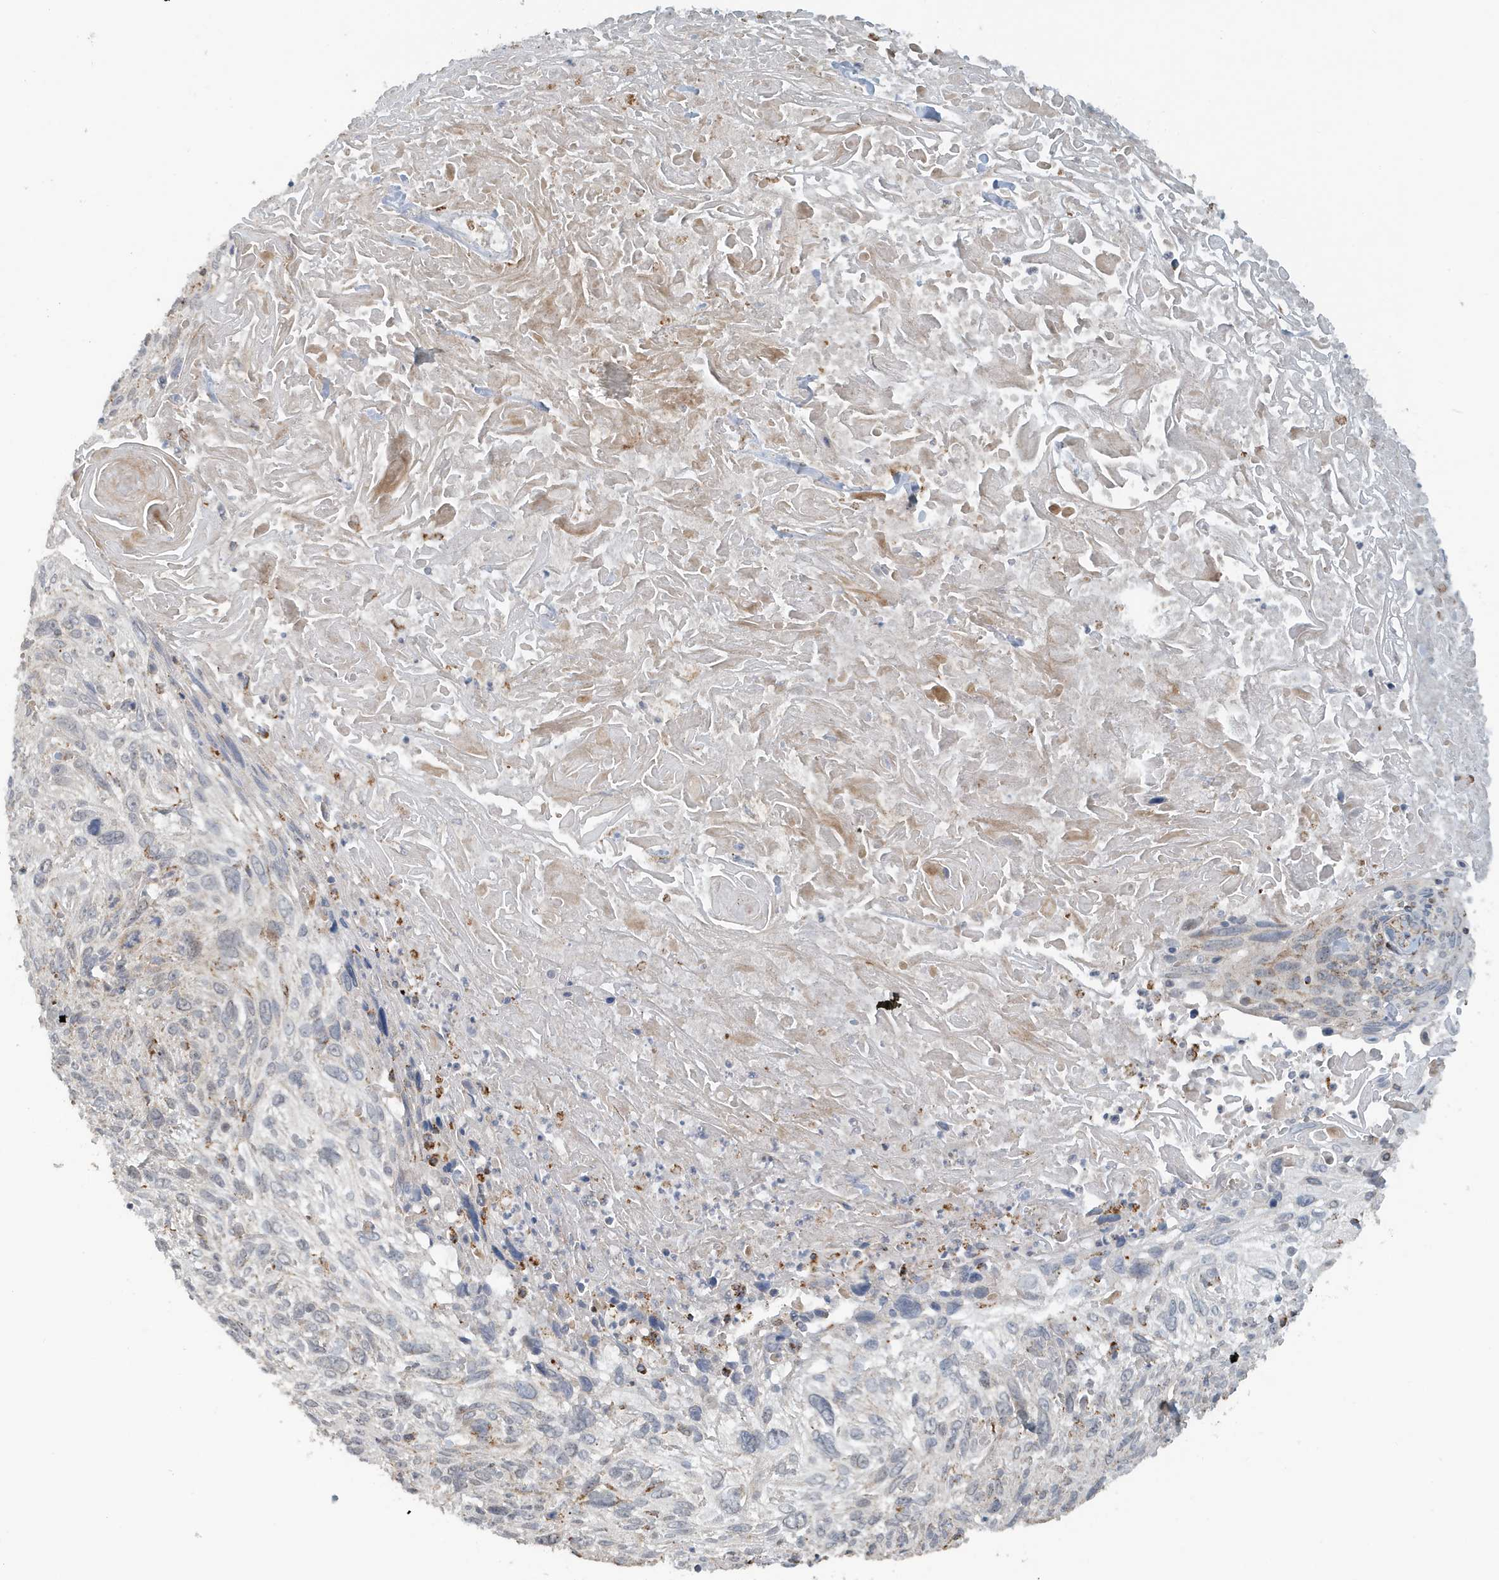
{"staining": {"intensity": "weak", "quantity": "<25%", "location": "cytoplasmic/membranous"}, "tissue": "cervical cancer", "cell_type": "Tumor cells", "image_type": "cancer", "snomed": [{"axis": "morphology", "description": "Squamous cell carcinoma, NOS"}, {"axis": "topography", "description": "Cervix"}], "caption": "This is an IHC micrograph of human cervical cancer (squamous cell carcinoma). There is no expression in tumor cells.", "gene": "MAN1A1", "patient": {"sex": "female", "age": 51}}